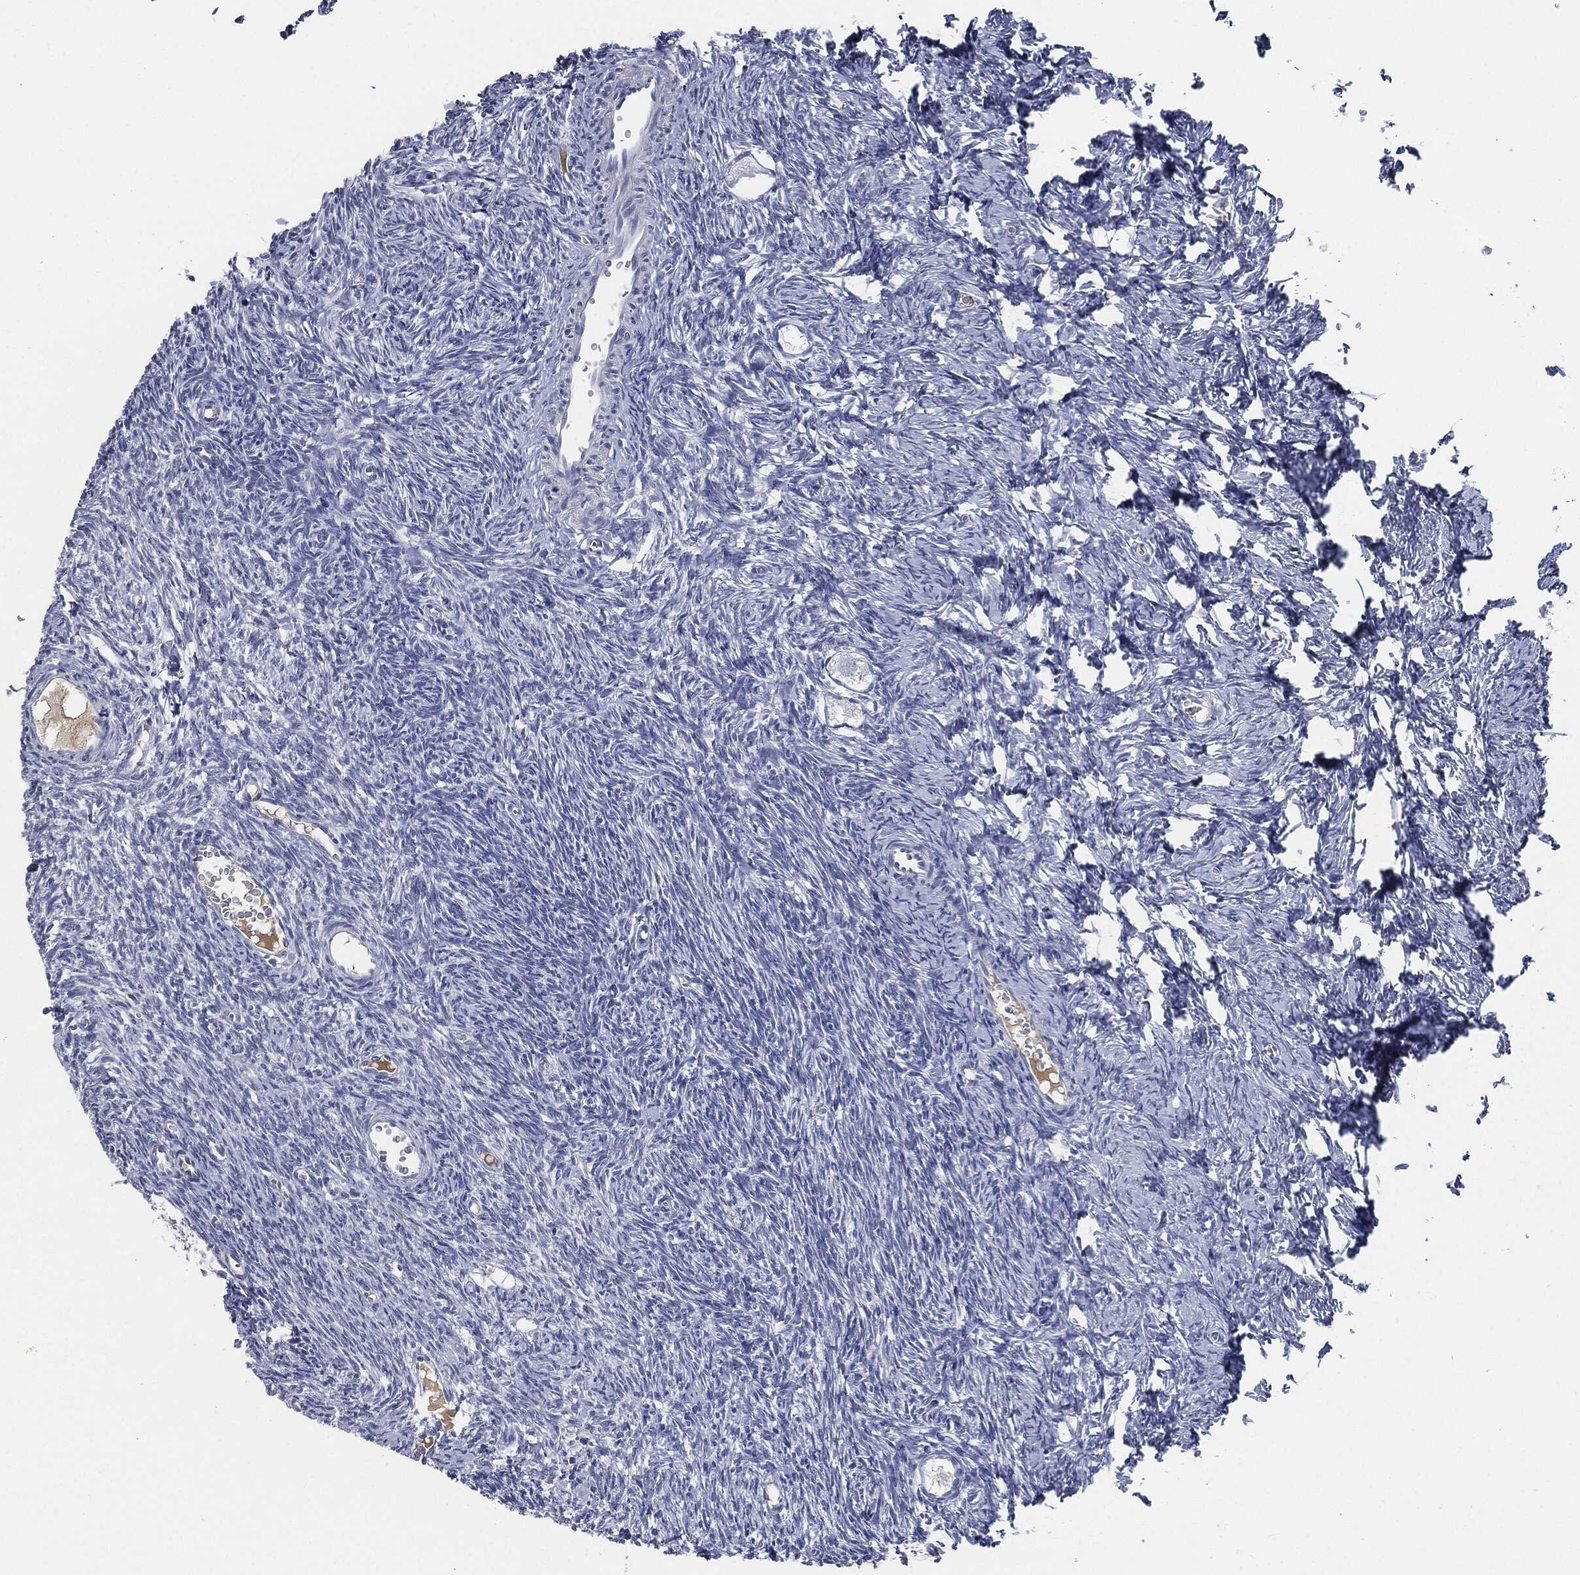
{"staining": {"intensity": "negative", "quantity": "none", "location": "none"}, "tissue": "ovary", "cell_type": "Follicle cells", "image_type": "normal", "snomed": [{"axis": "morphology", "description": "Normal tissue, NOS"}, {"axis": "topography", "description": "Ovary"}], "caption": "This micrograph is of normal ovary stained with IHC to label a protein in brown with the nuclei are counter-stained blue. There is no expression in follicle cells. (Stains: DAB (3,3'-diaminobenzidine) immunohistochemistry with hematoxylin counter stain, Microscopy: brightfield microscopy at high magnification).", "gene": "SIGLEC7", "patient": {"sex": "female", "age": 27}}